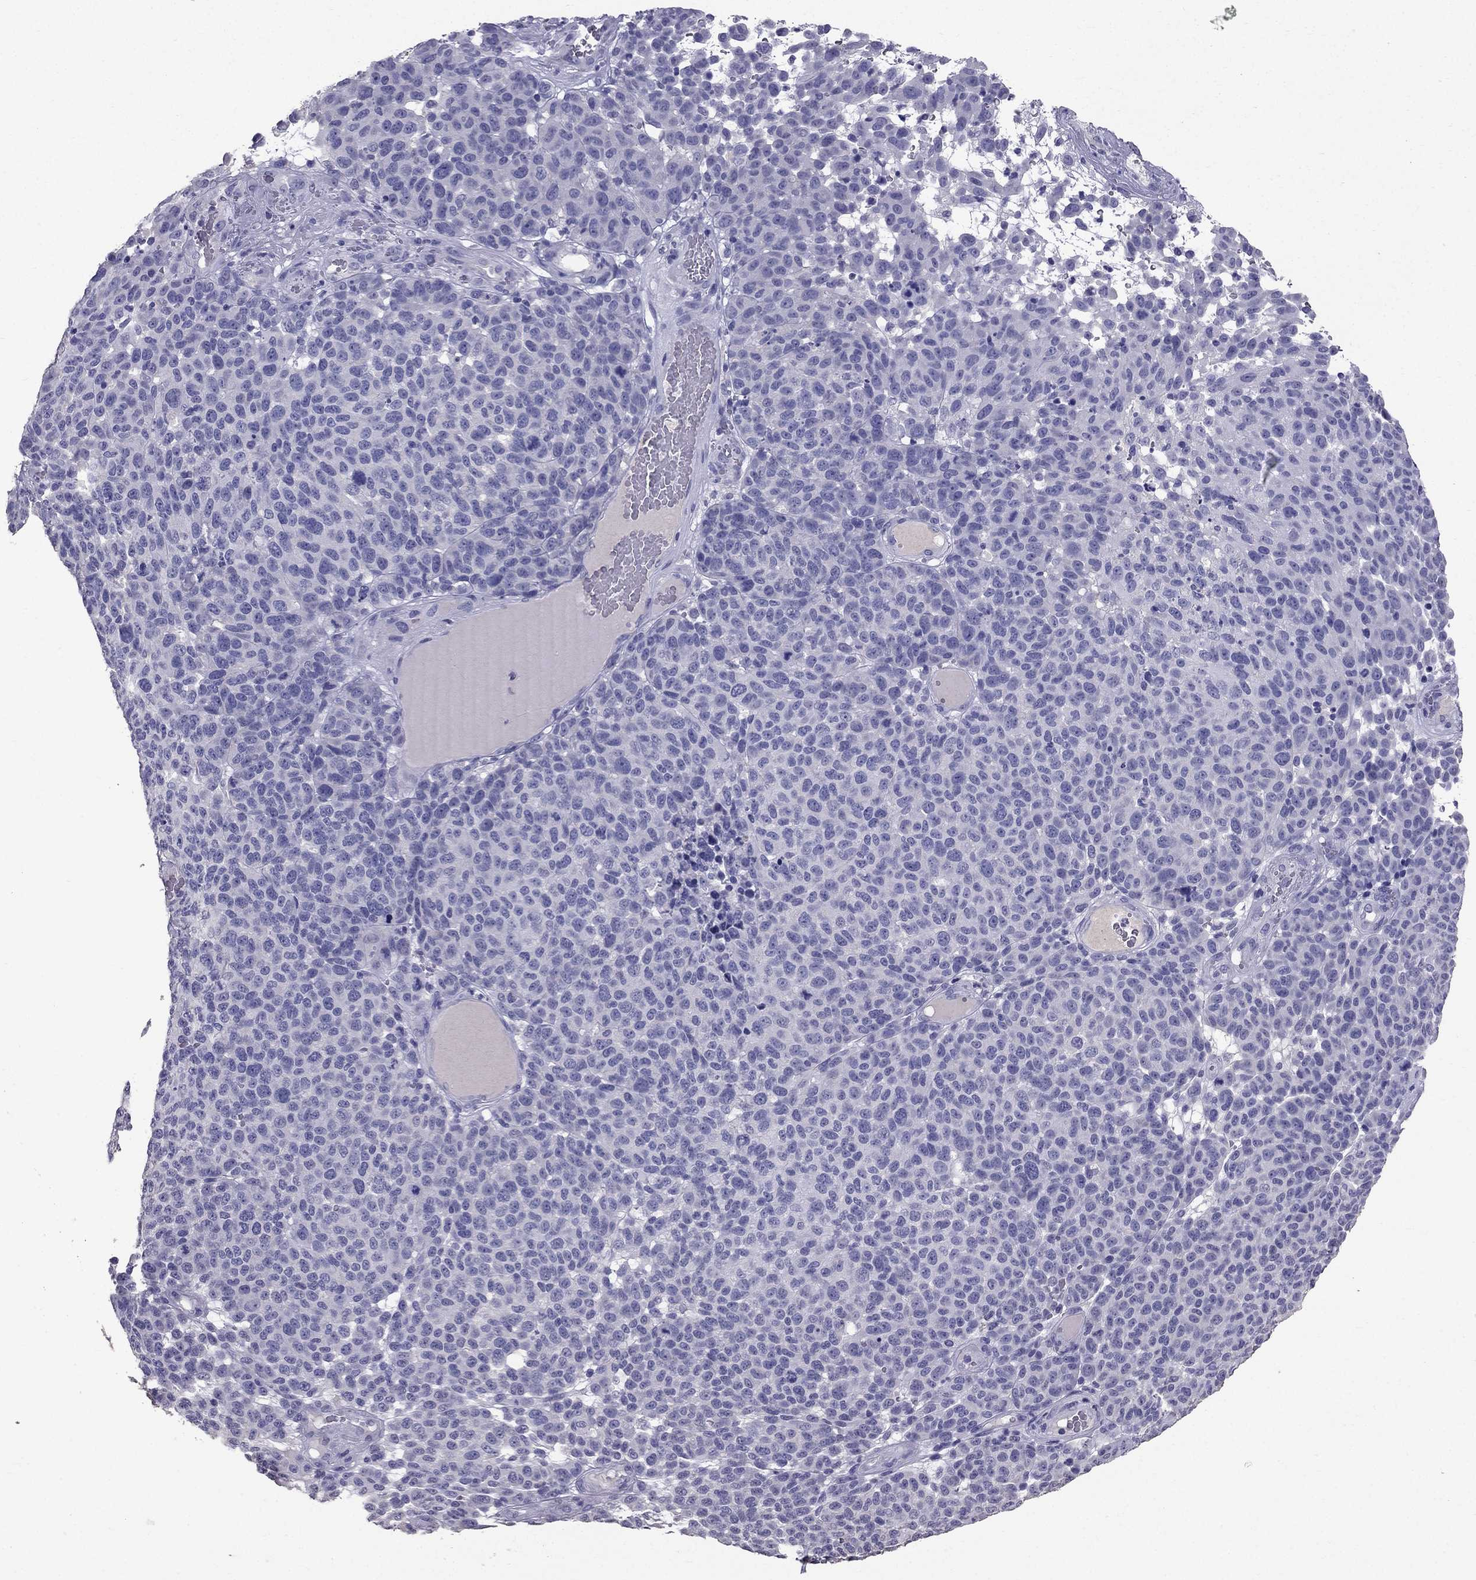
{"staining": {"intensity": "negative", "quantity": "none", "location": "none"}, "tissue": "melanoma", "cell_type": "Tumor cells", "image_type": "cancer", "snomed": [{"axis": "morphology", "description": "Malignant melanoma, NOS"}, {"axis": "topography", "description": "Skin"}], "caption": "Malignant melanoma stained for a protein using immunohistochemistry (IHC) reveals no expression tumor cells.", "gene": "SCG5", "patient": {"sex": "male", "age": 59}}